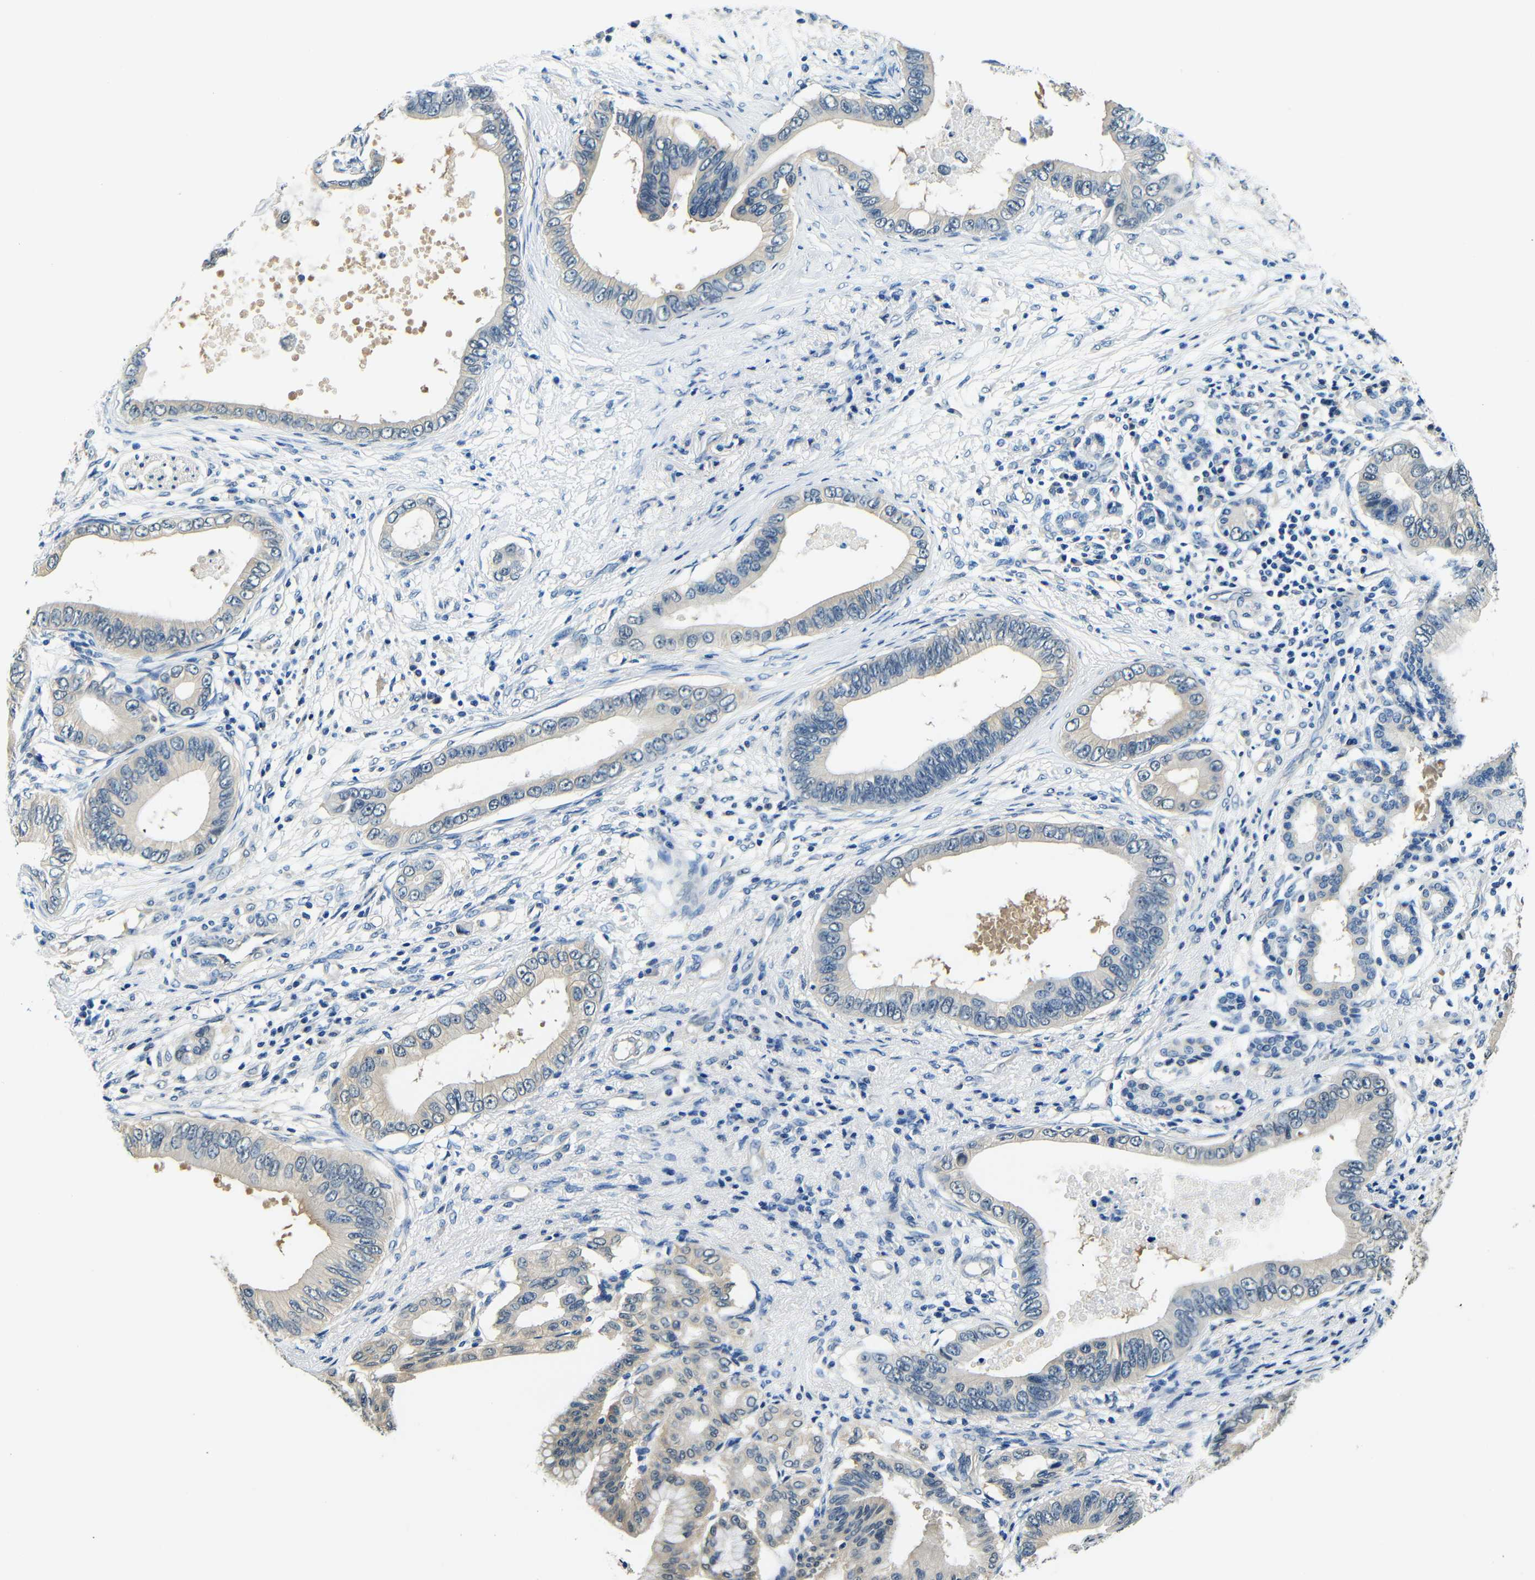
{"staining": {"intensity": "weak", "quantity": "25%-75%", "location": "cytoplasmic/membranous"}, "tissue": "pancreatic cancer", "cell_type": "Tumor cells", "image_type": "cancer", "snomed": [{"axis": "morphology", "description": "Adenocarcinoma, NOS"}, {"axis": "topography", "description": "Pancreas"}], "caption": "The histopathology image demonstrates immunohistochemical staining of adenocarcinoma (pancreatic). There is weak cytoplasmic/membranous expression is seen in approximately 25%-75% of tumor cells. (DAB = brown stain, brightfield microscopy at high magnification).", "gene": "ADAP1", "patient": {"sex": "male", "age": 77}}